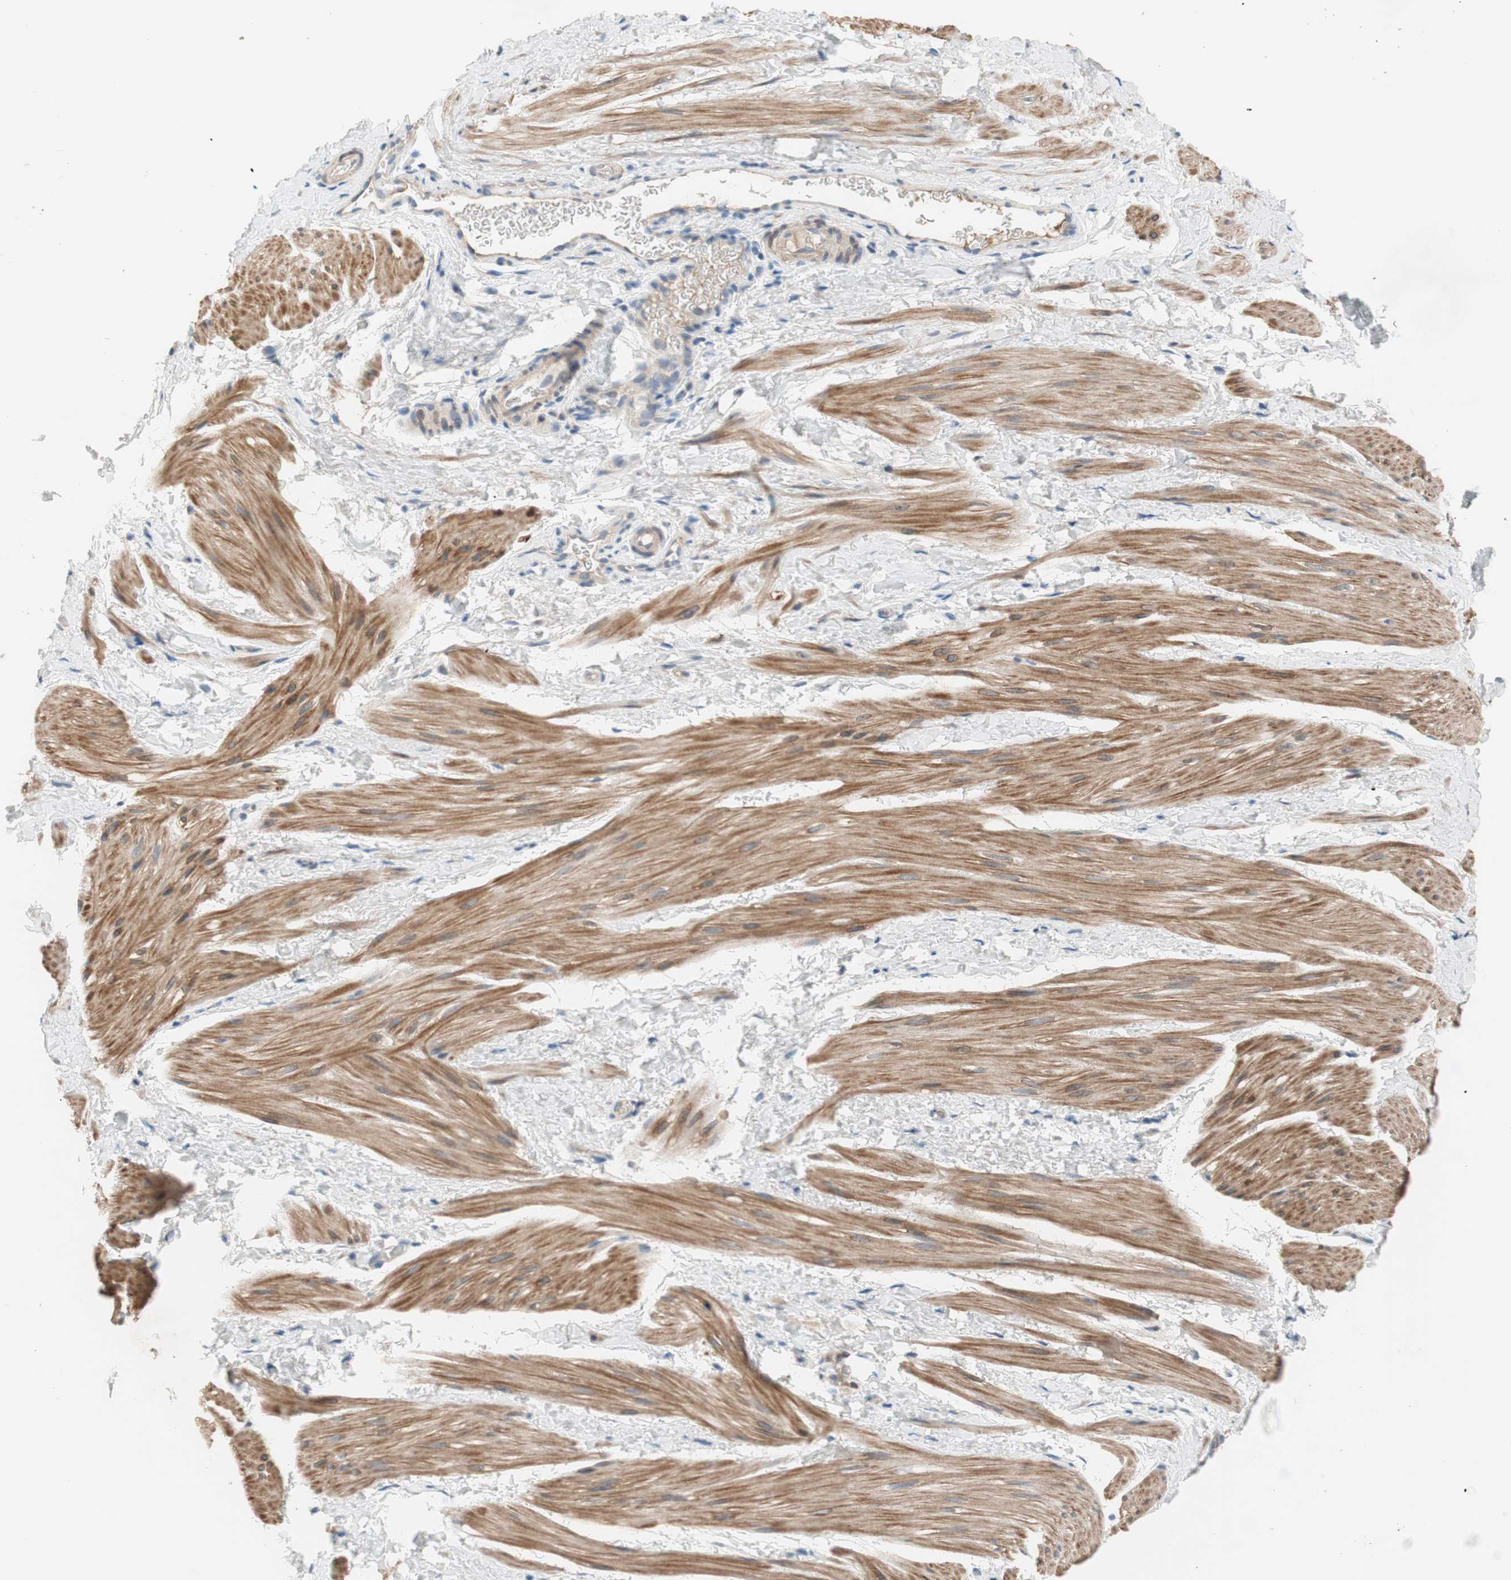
{"staining": {"intensity": "moderate", "quantity": ">75%", "location": "cytoplasmic/membranous"}, "tissue": "smooth muscle", "cell_type": "Smooth muscle cells", "image_type": "normal", "snomed": [{"axis": "morphology", "description": "Normal tissue, NOS"}, {"axis": "topography", "description": "Smooth muscle"}], "caption": "Immunohistochemical staining of unremarkable human smooth muscle exhibits medium levels of moderate cytoplasmic/membranous positivity in about >75% of smooth muscle cells. (DAB IHC, brown staining for protein, blue staining for nuclei).", "gene": "TACR3", "patient": {"sex": "male", "age": 16}}